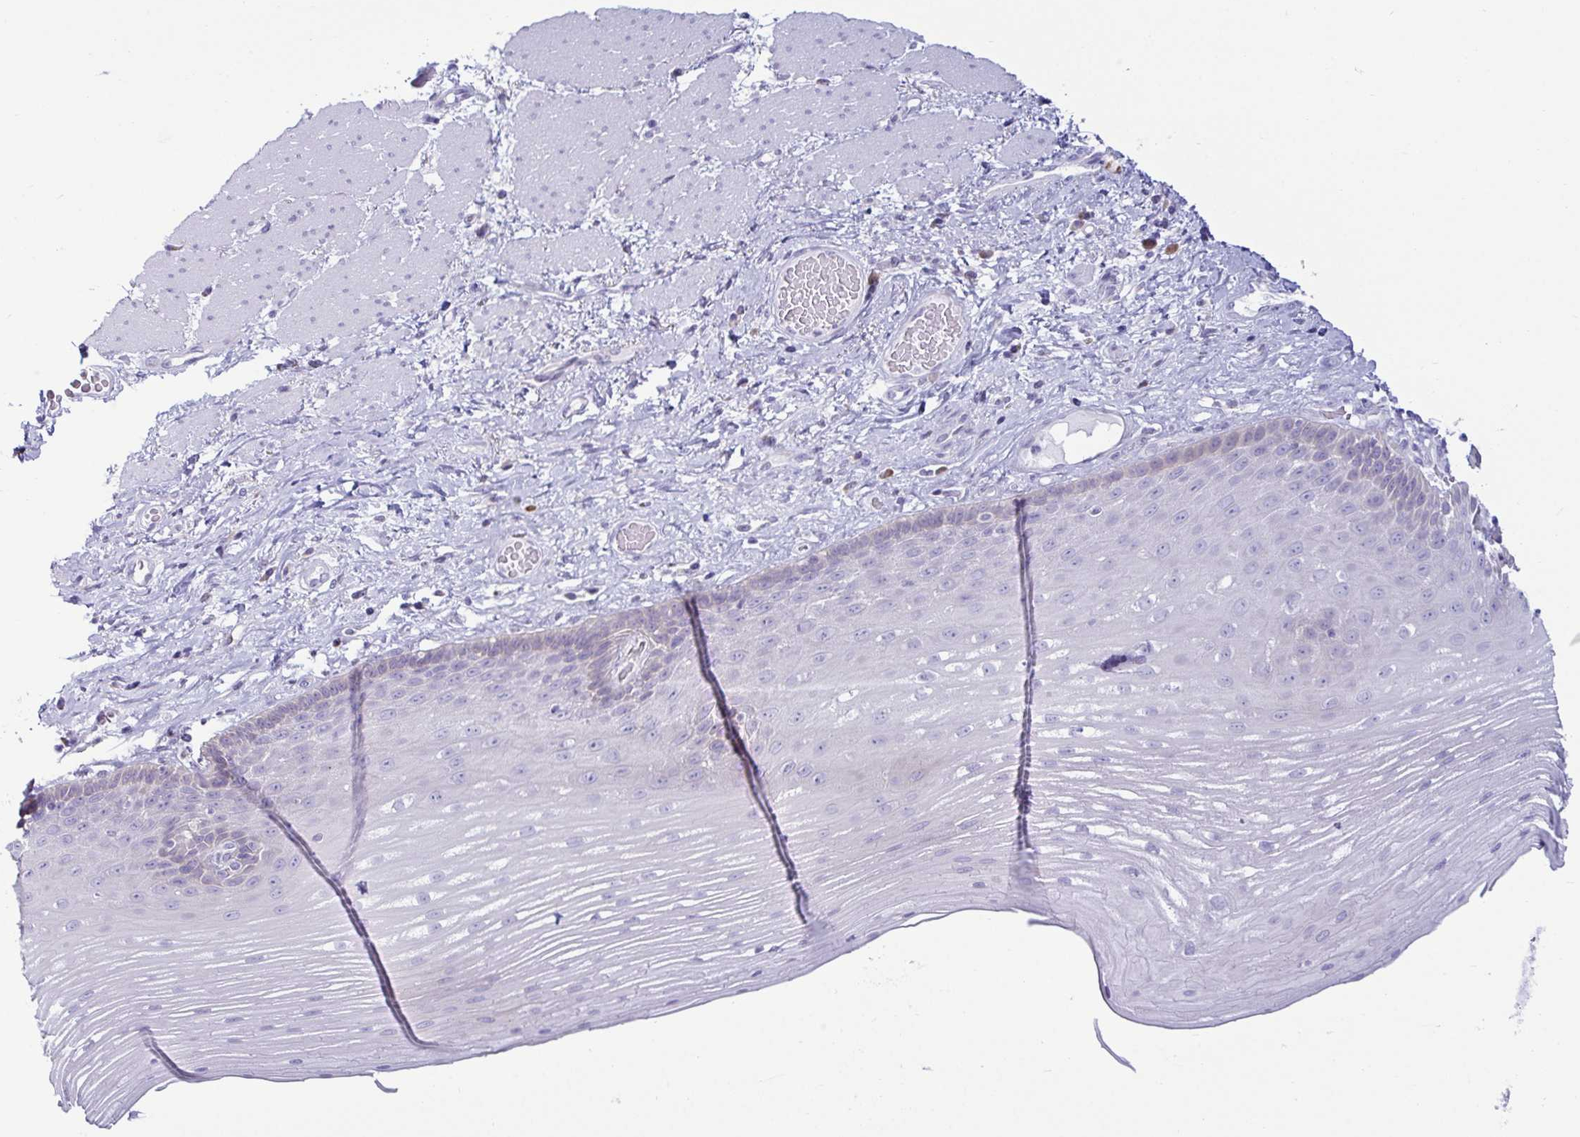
{"staining": {"intensity": "negative", "quantity": "none", "location": "none"}, "tissue": "esophagus", "cell_type": "Squamous epithelial cells", "image_type": "normal", "snomed": [{"axis": "morphology", "description": "Normal tissue, NOS"}, {"axis": "topography", "description": "Esophagus"}], "caption": "Normal esophagus was stained to show a protein in brown. There is no significant positivity in squamous epithelial cells. (Stains: DAB immunohistochemistry (IHC) with hematoxylin counter stain, Microscopy: brightfield microscopy at high magnification).", "gene": "TFPI2", "patient": {"sex": "male", "age": 62}}